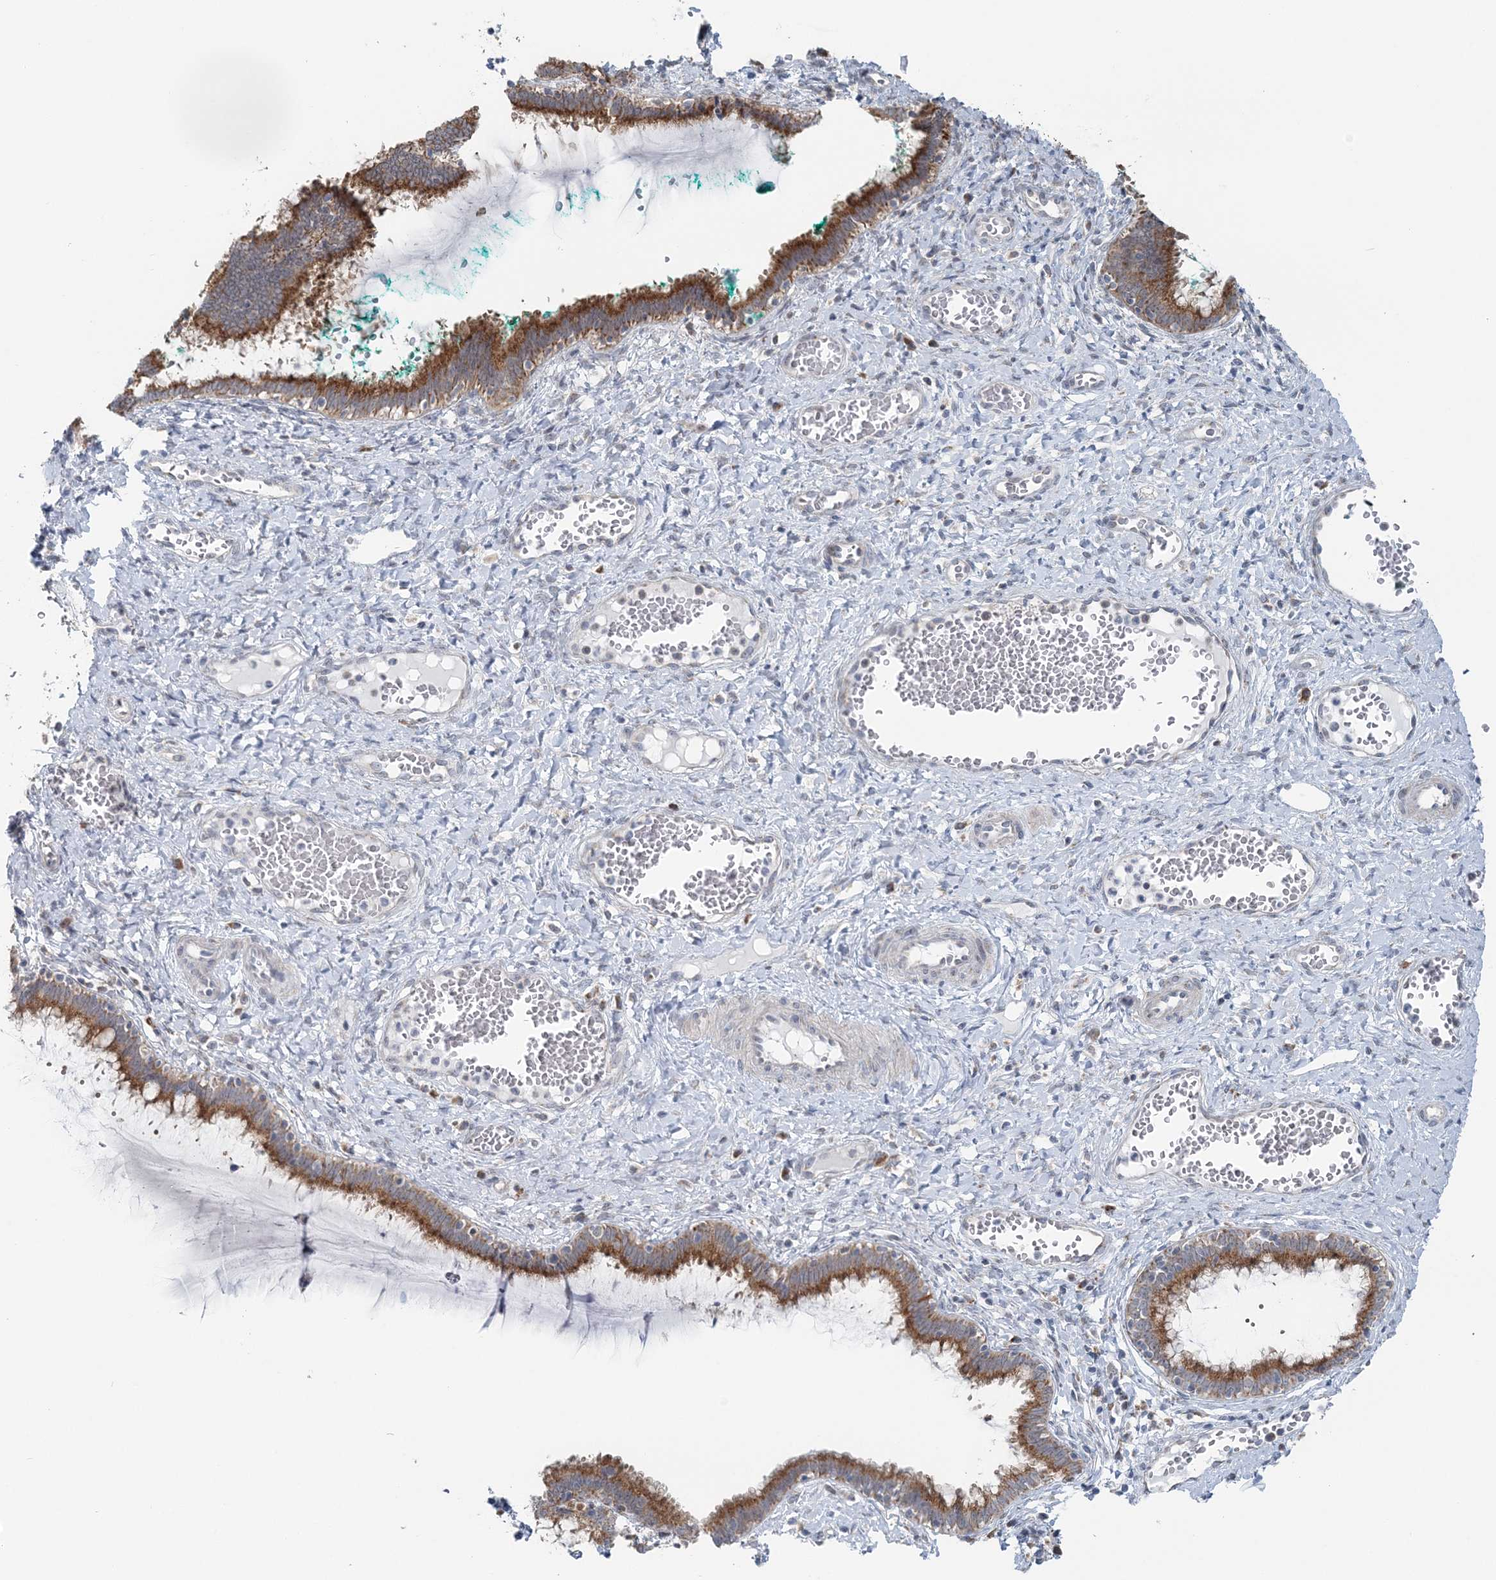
{"staining": {"intensity": "strong", "quantity": ">75%", "location": "cytoplasmic/membranous"}, "tissue": "cervix", "cell_type": "Glandular cells", "image_type": "normal", "snomed": [{"axis": "morphology", "description": "Normal tissue, NOS"}, {"axis": "morphology", "description": "Adenocarcinoma, NOS"}, {"axis": "topography", "description": "Cervix"}], "caption": "Immunohistochemical staining of unremarkable human cervix displays high levels of strong cytoplasmic/membranous positivity in approximately >75% of glandular cells.", "gene": "RNF150", "patient": {"sex": "female", "age": 29}}